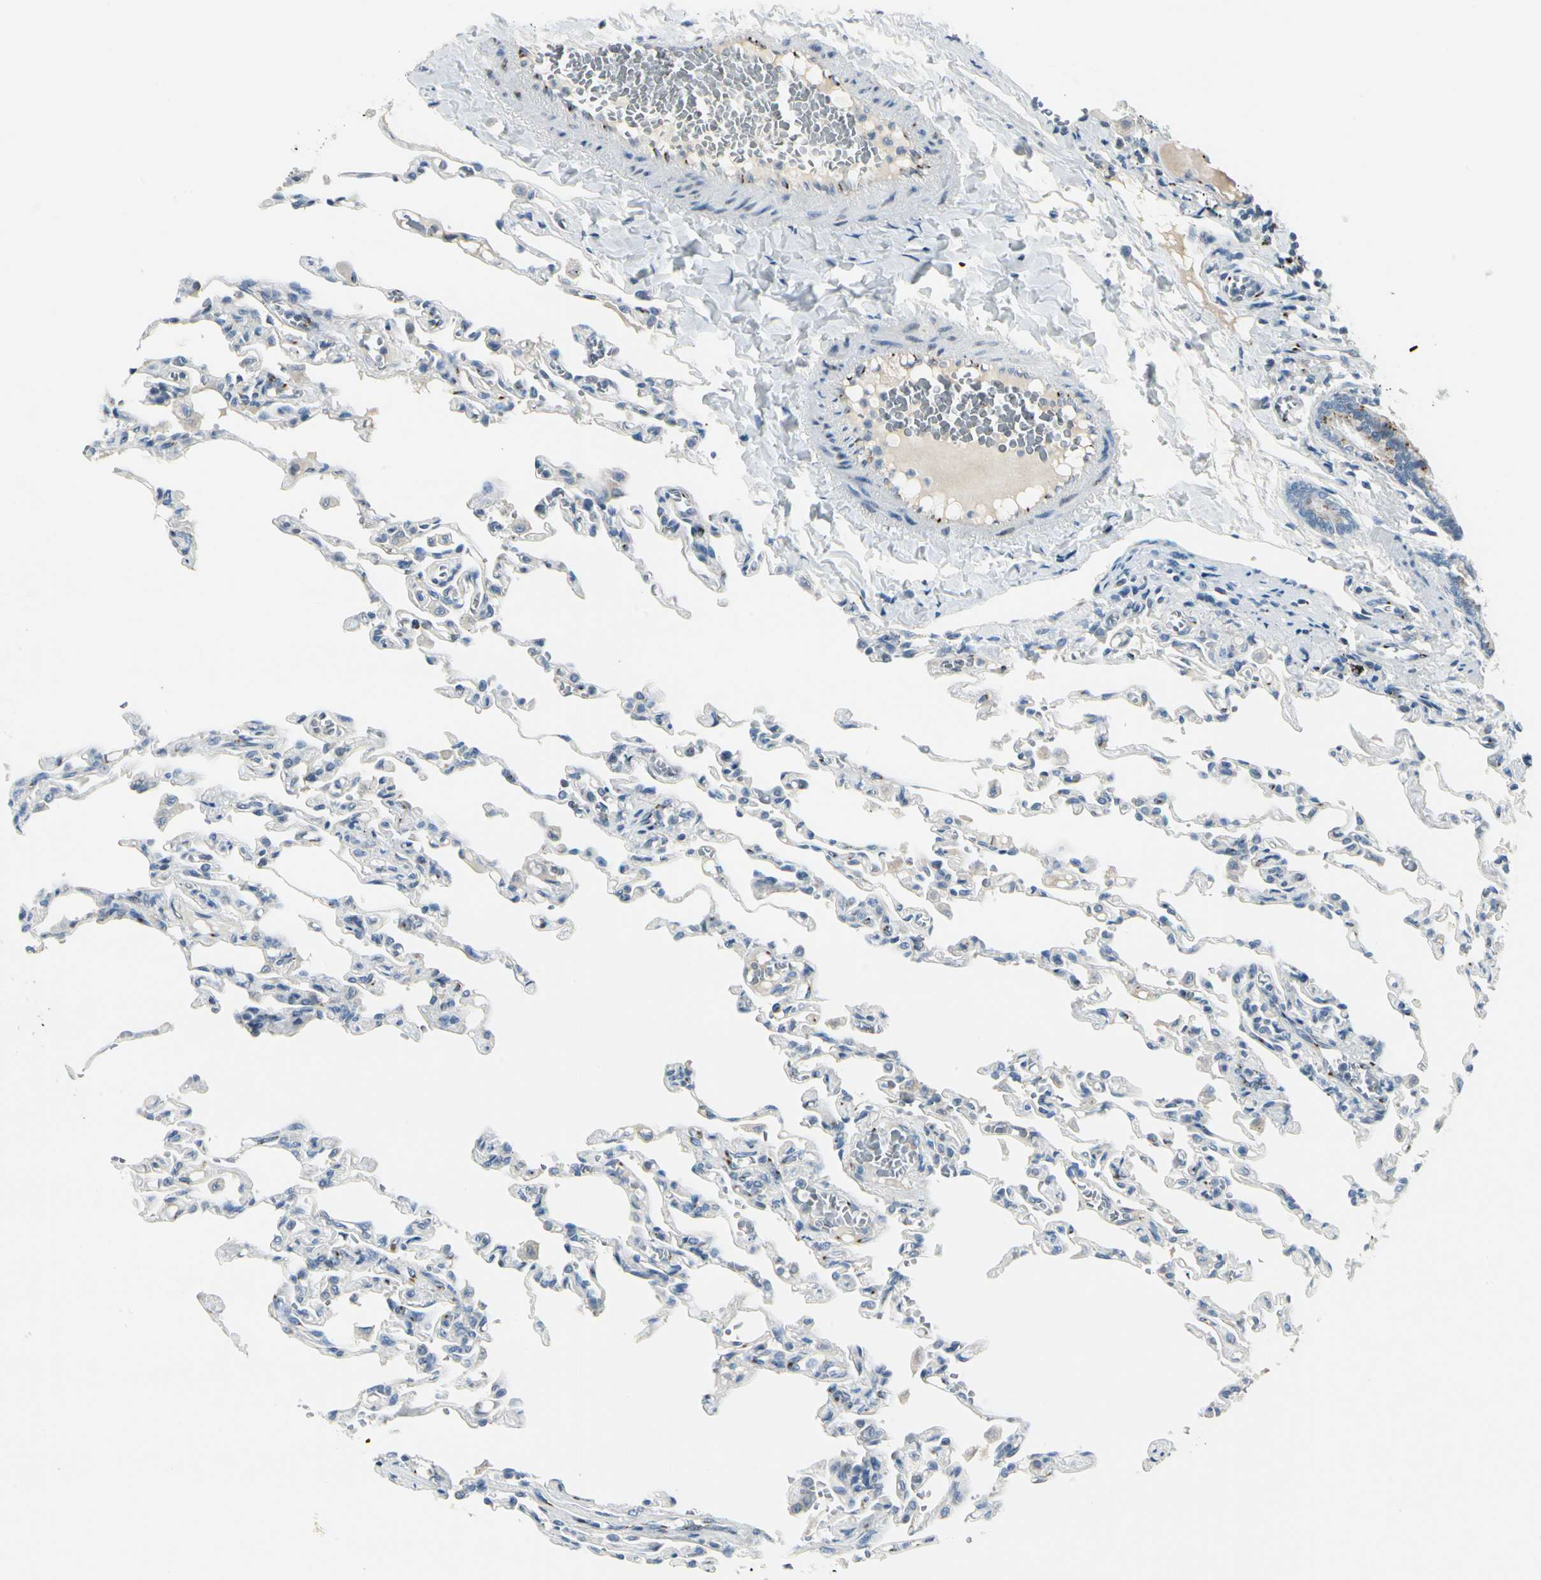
{"staining": {"intensity": "weak", "quantity": "<25%", "location": "cytoplasmic/membranous"}, "tissue": "lung", "cell_type": "Alveolar cells", "image_type": "normal", "snomed": [{"axis": "morphology", "description": "Normal tissue, NOS"}, {"axis": "topography", "description": "Lung"}], "caption": "High power microscopy micrograph of an immunohistochemistry (IHC) micrograph of normal lung, revealing no significant positivity in alveolar cells. (Brightfield microscopy of DAB immunohistochemistry (IHC) at high magnification).", "gene": "MANSC1", "patient": {"sex": "male", "age": 21}}